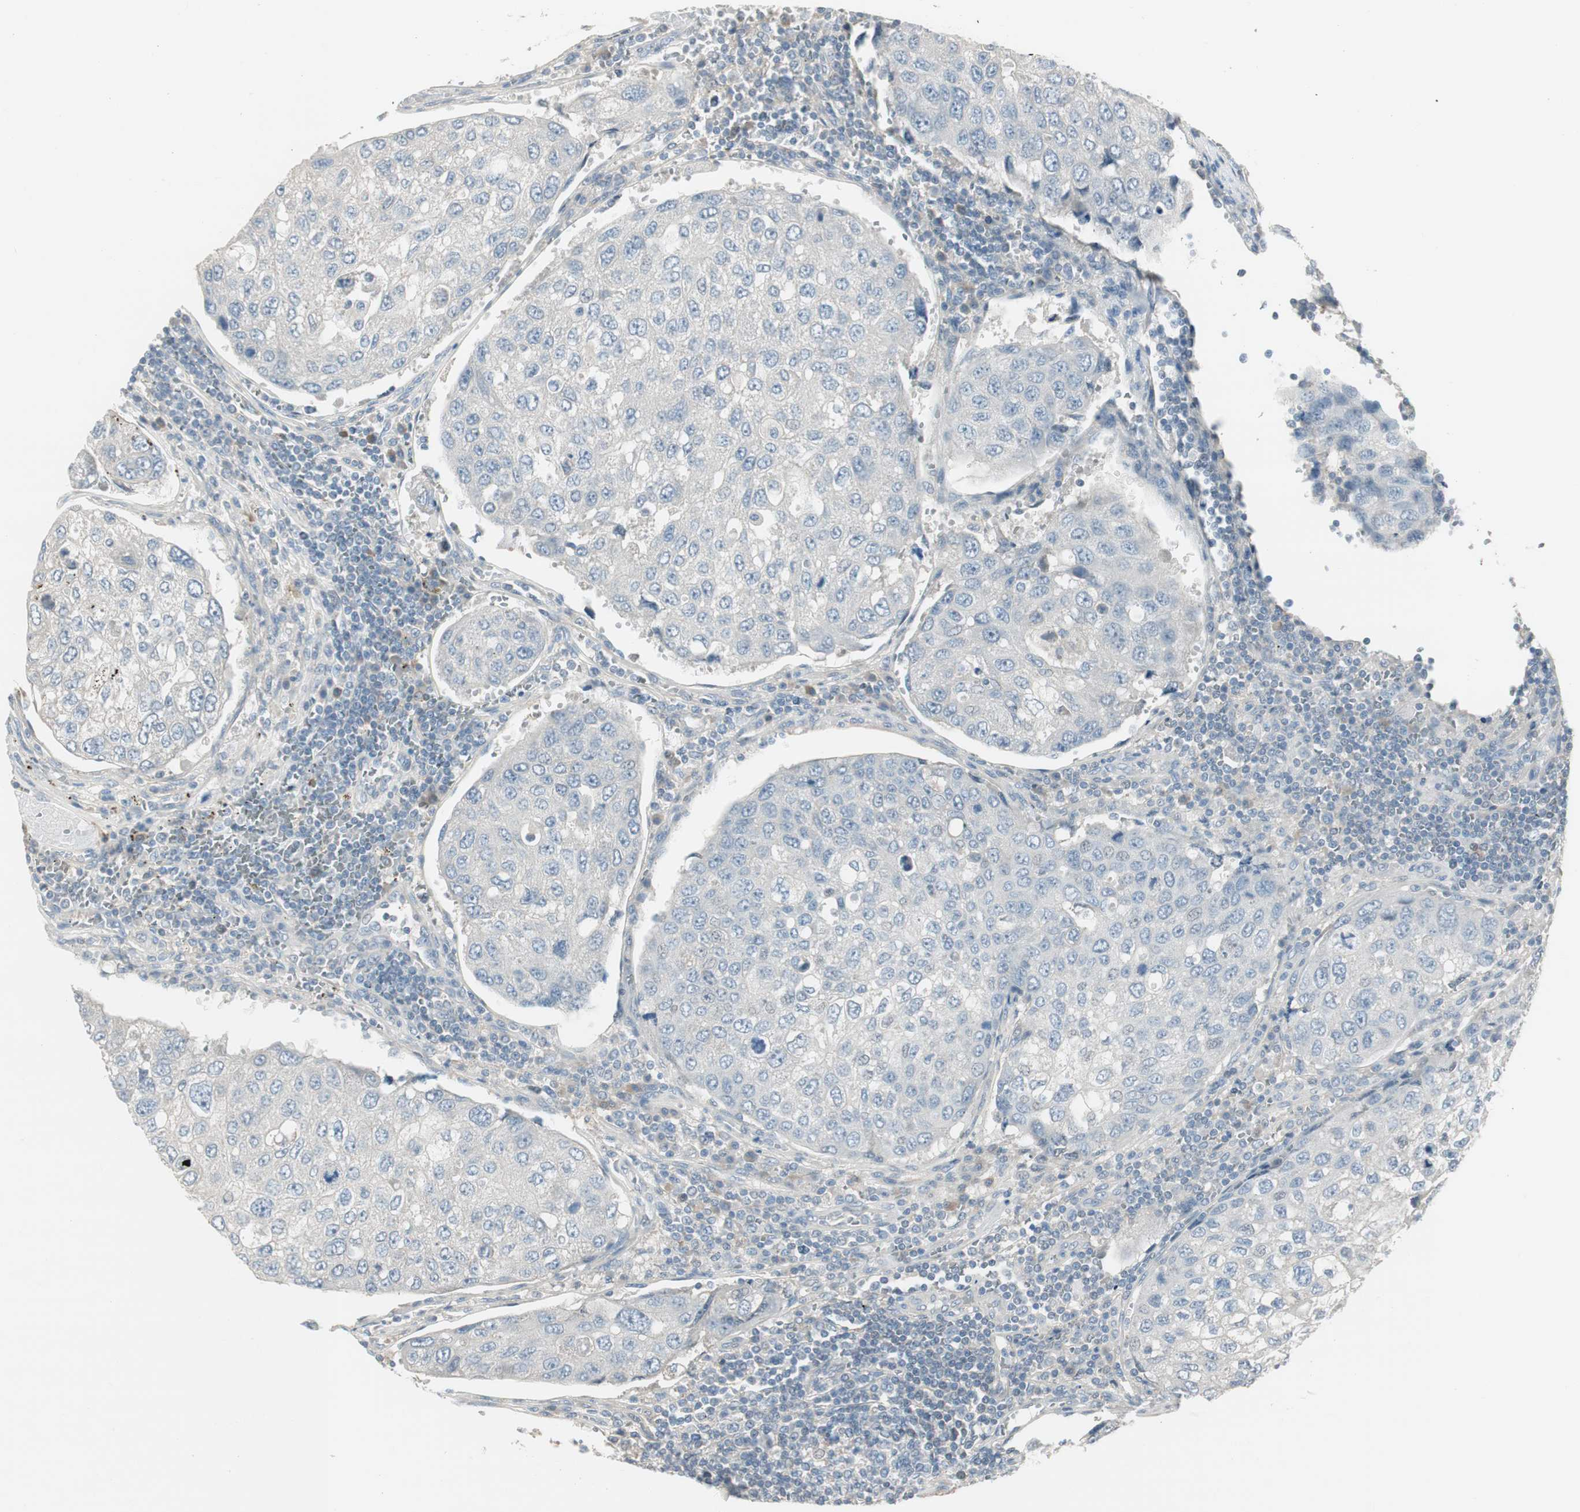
{"staining": {"intensity": "negative", "quantity": "none", "location": "none"}, "tissue": "urothelial cancer", "cell_type": "Tumor cells", "image_type": "cancer", "snomed": [{"axis": "morphology", "description": "Urothelial carcinoma, High grade"}, {"axis": "topography", "description": "Lymph node"}, {"axis": "topography", "description": "Urinary bladder"}], "caption": "This is an immunohistochemistry histopathology image of urothelial cancer. There is no expression in tumor cells.", "gene": "EVA1A", "patient": {"sex": "male", "age": 51}}